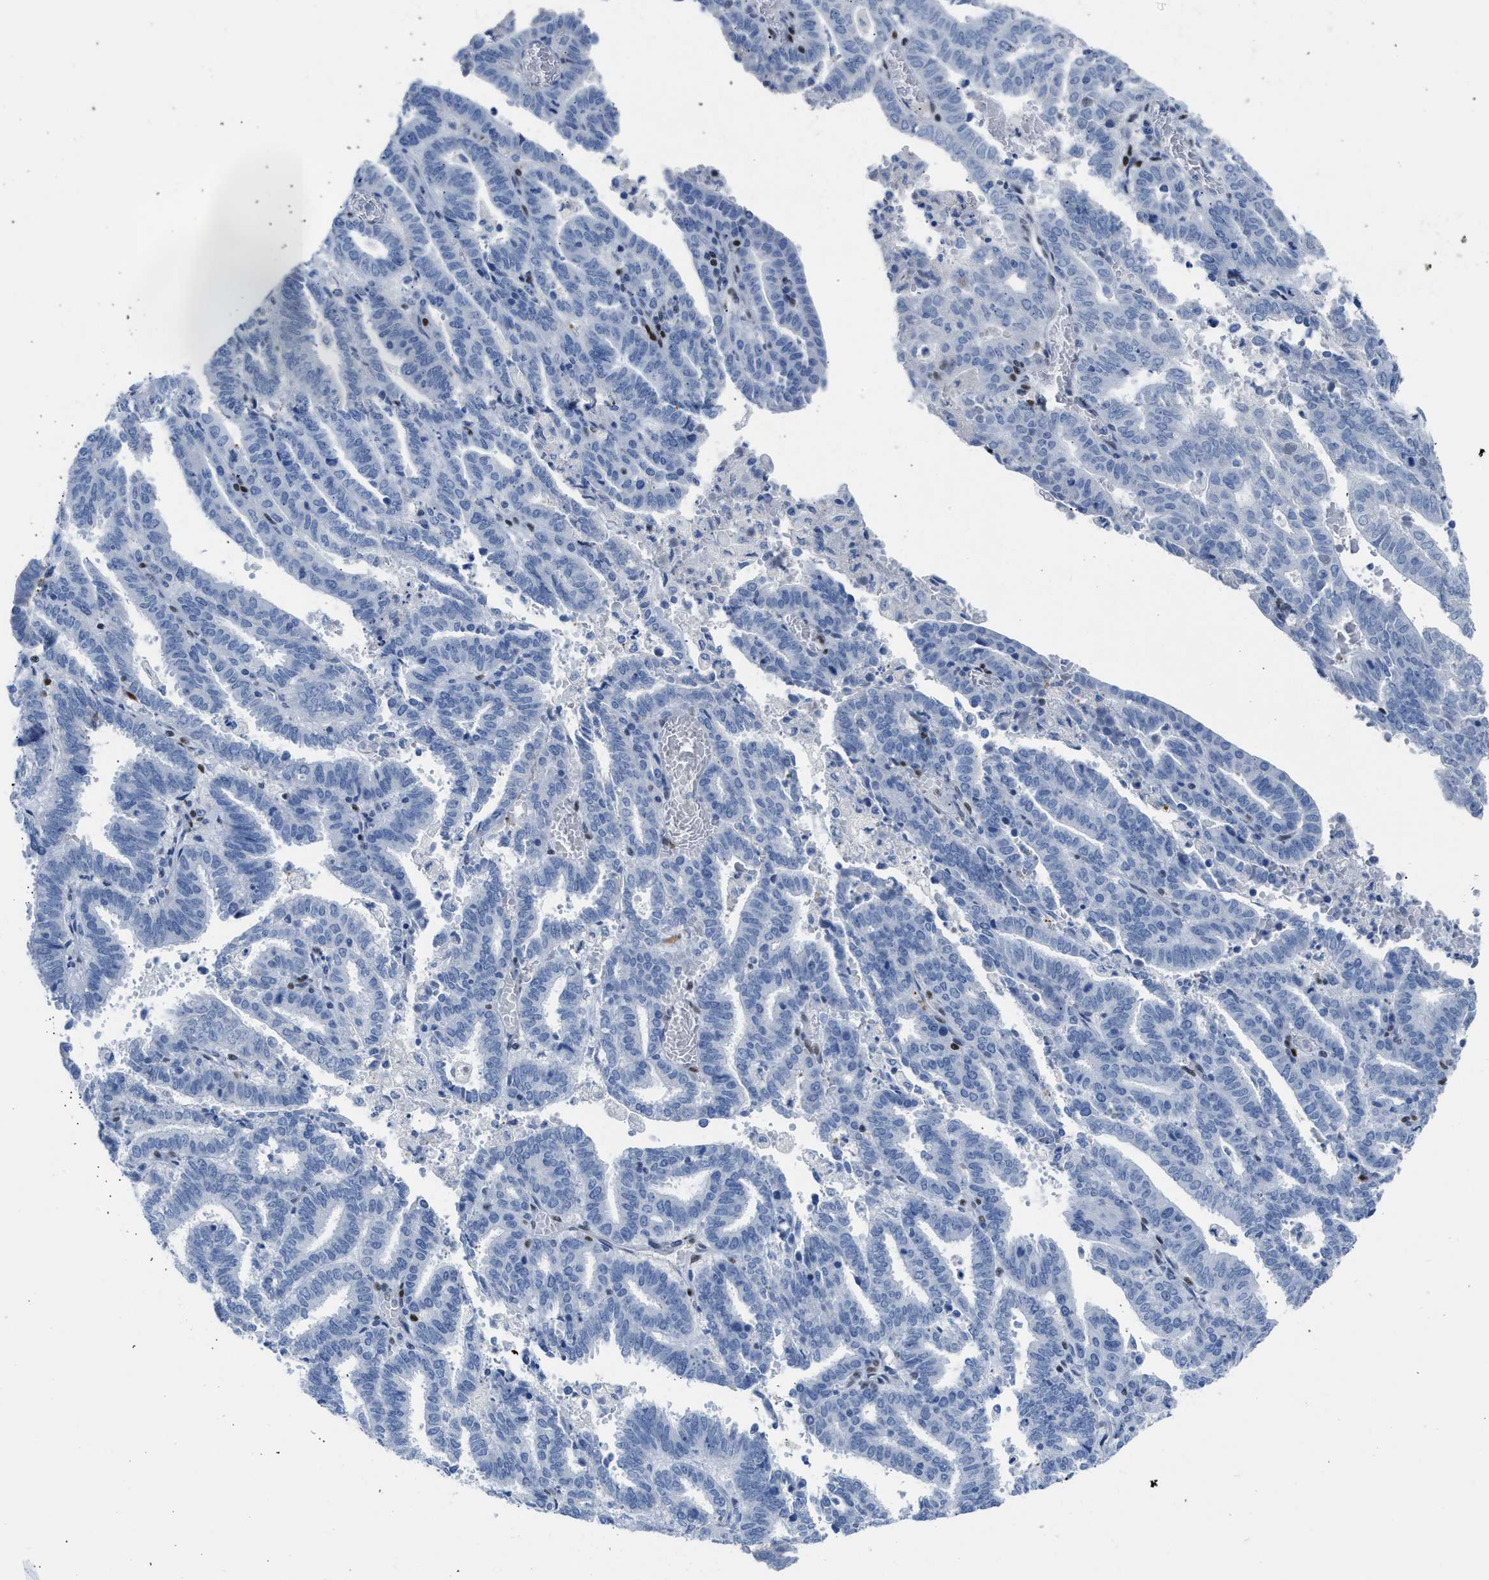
{"staining": {"intensity": "negative", "quantity": "none", "location": "none"}, "tissue": "endometrial cancer", "cell_type": "Tumor cells", "image_type": "cancer", "snomed": [{"axis": "morphology", "description": "Adenocarcinoma, NOS"}, {"axis": "topography", "description": "Uterus"}], "caption": "Tumor cells are negative for protein expression in human endometrial cancer (adenocarcinoma).", "gene": "LEF1", "patient": {"sex": "female", "age": 83}}